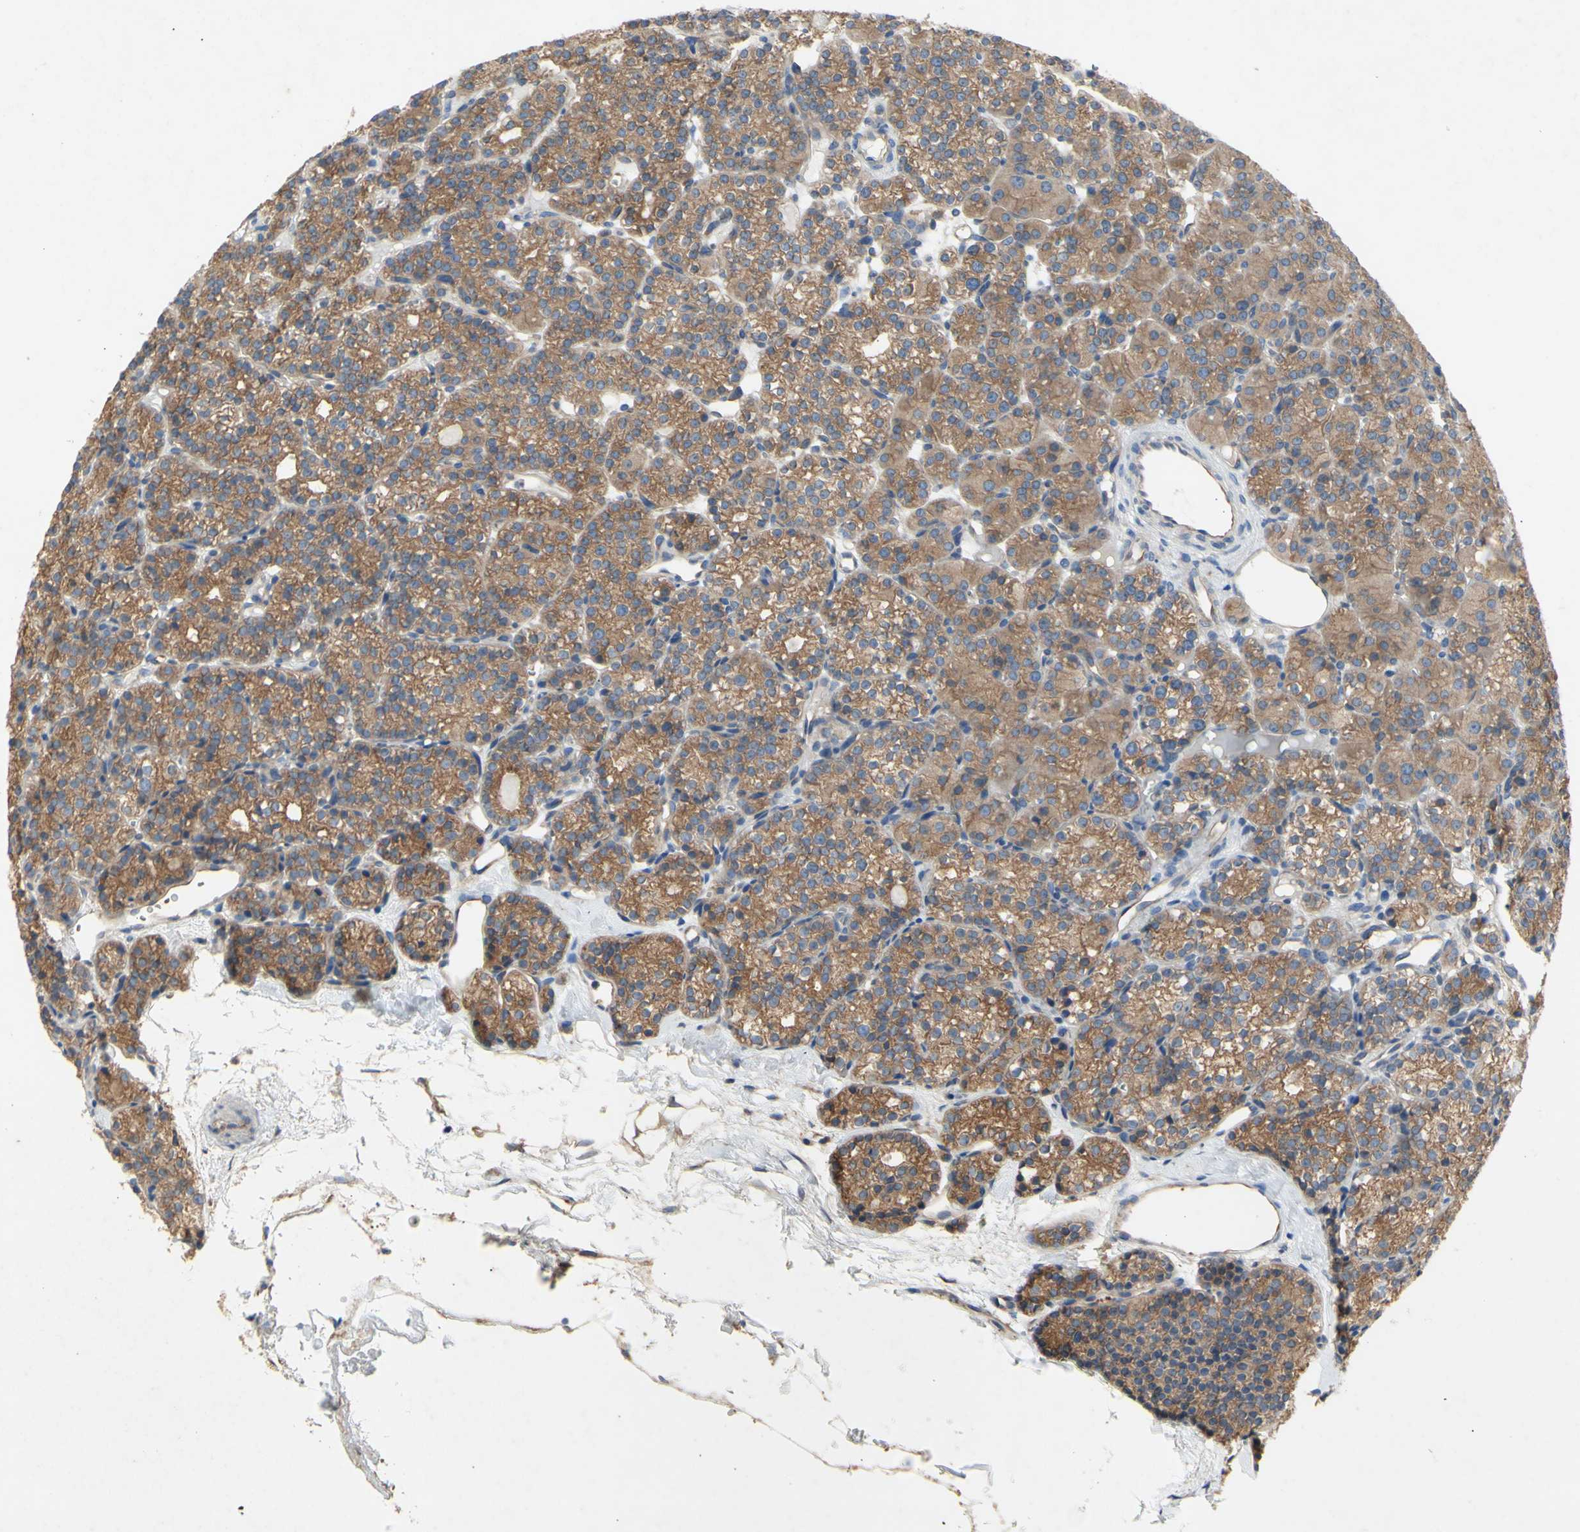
{"staining": {"intensity": "strong", "quantity": ">75%", "location": "cytoplasmic/membranous"}, "tissue": "parathyroid gland", "cell_type": "Glandular cells", "image_type": "normal", "snomed": [{"axis": "morphology", "description": "Normal tissue, NOS"}, {"axis": "topography", "description": "Parathyroid gland"}], "caption": "Immunohistochemical staining of benign human parathyroid gland demonstrates strong cytoplasmic/membranous protein expression in approximately >75% of glandular cells.", "gene": "KLC1", "patient": {"sex": "female", "age": 64}}